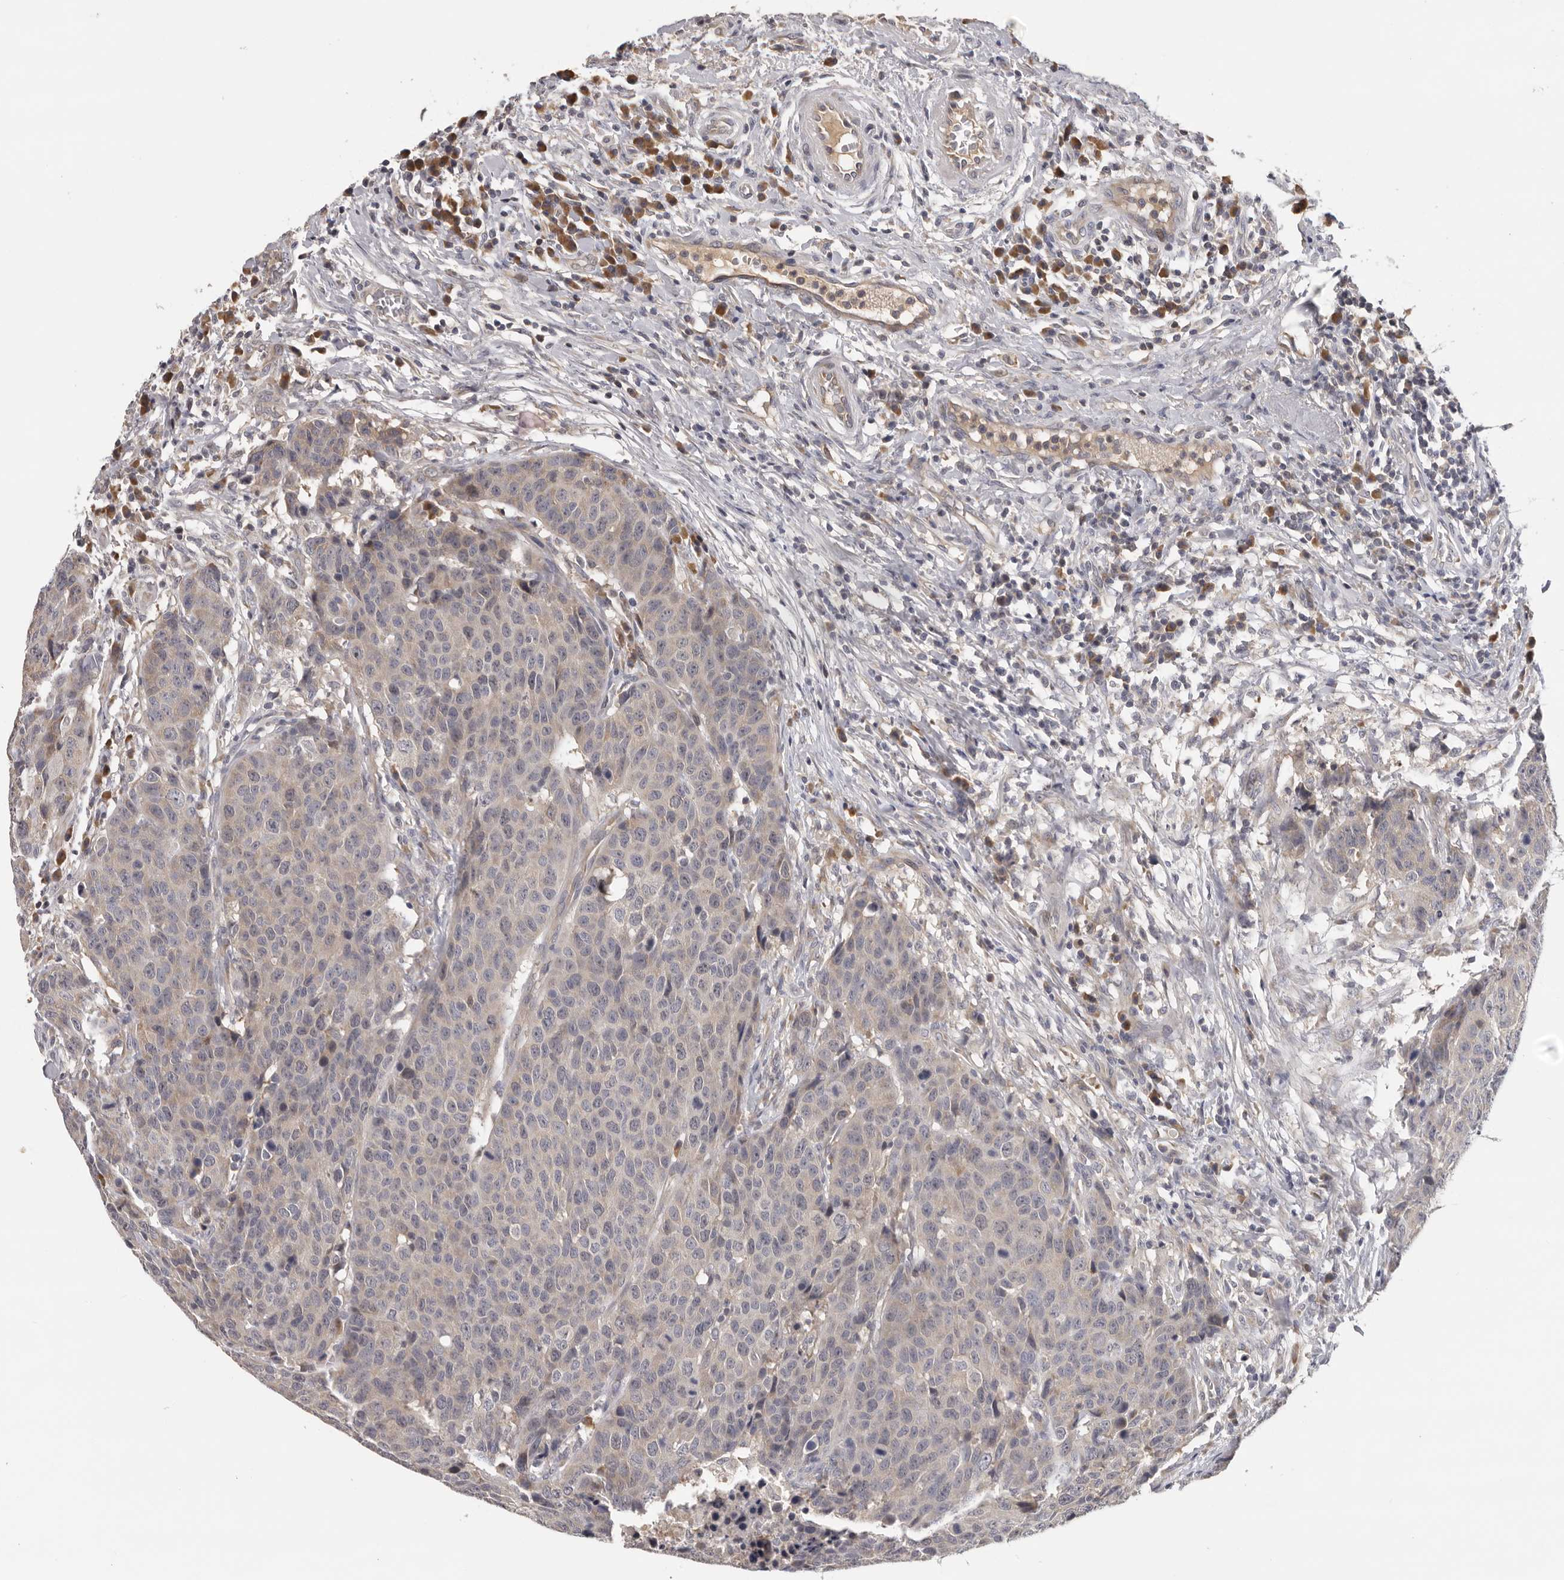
{"staining": {"intensity": "weak", "quantity": "25%-75%", "location": "cytoplasmic/membranous,nuclear"}, "tissue": "head and neck cancer", "cell_type": "Tumor cells", "image_type": "cancer", "snomed": [{"axis": "morphology", "description": "Squamous cell carcinoma, NOS"}, {"axis": "topography", "description": "Head-Neck"}], "caption": "Head and neck squamous cell carcinoma stained with a protein marker reveals weak staining in tumor cells.", "gene": "KIF2B", "patient": {"sex": "male", "age": 66}}